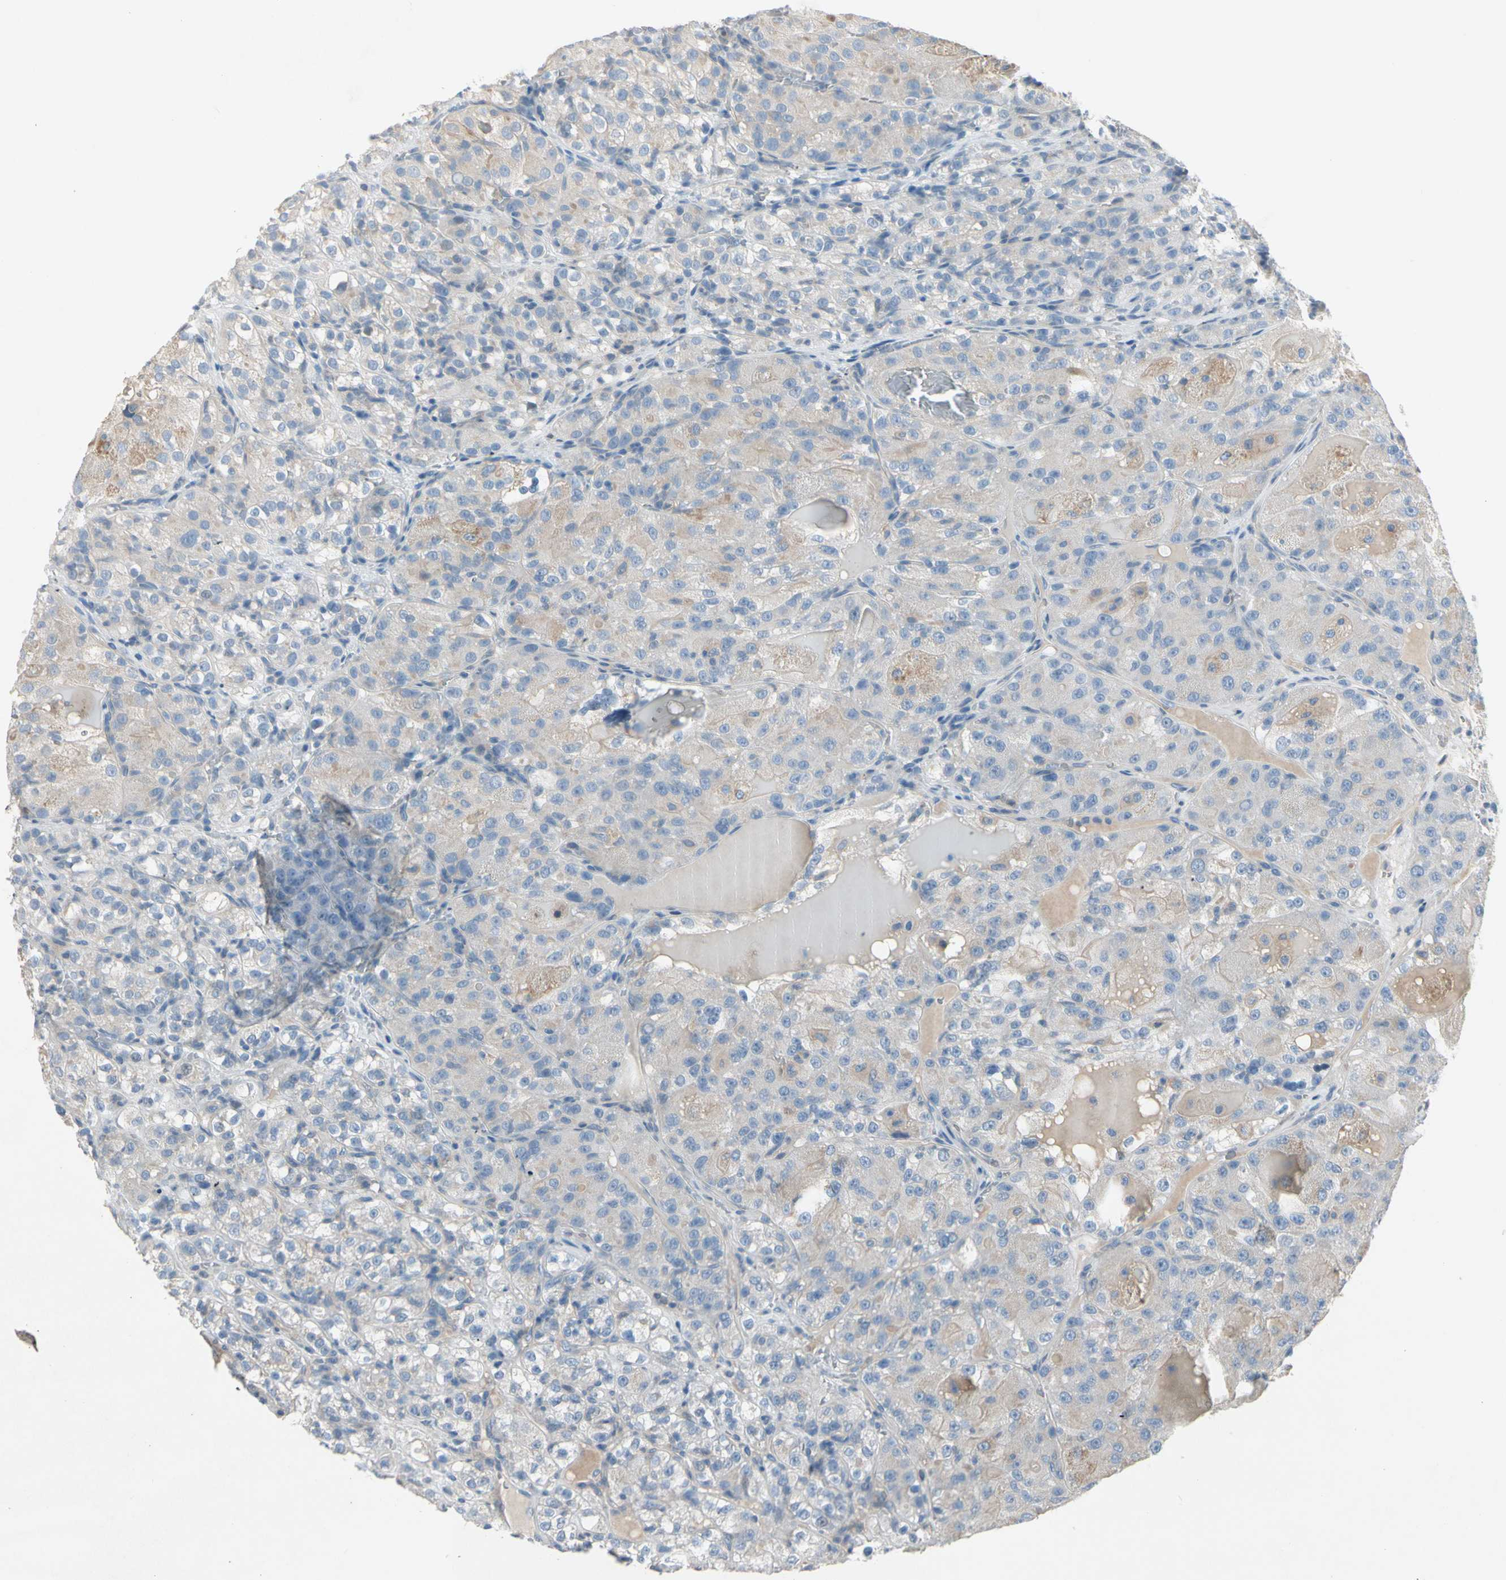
{"staining": {"intensity": "weak", "quantity": "25%-75%", "location": "cytoplasmic/membranous"}, "tissue": "renal cancer", "cell_type": "Tumor cells", "image_type": "cancer", "snomed": [{"axis": "morphology", "description": "Normal tissue, NOS"}, {"axis": "morphology", "description": "Adenocarcinoma, NOS"}, {"axis": "topography", "description": "Kidney"}], "caption": "Immunohistochemical staining of renal adenocarcinoma displays weak cytoplasmic/membranous protein positivity in about 25%-75% of tumor cells. The staining was performed using DAB (3,3'-diaminobenzidine), with brown indicating positive protein expression. Nuclei are stained blue with hematoxylin.", "gene": "CYP2E1", "patient": {"sex": "male", "age": 61}}